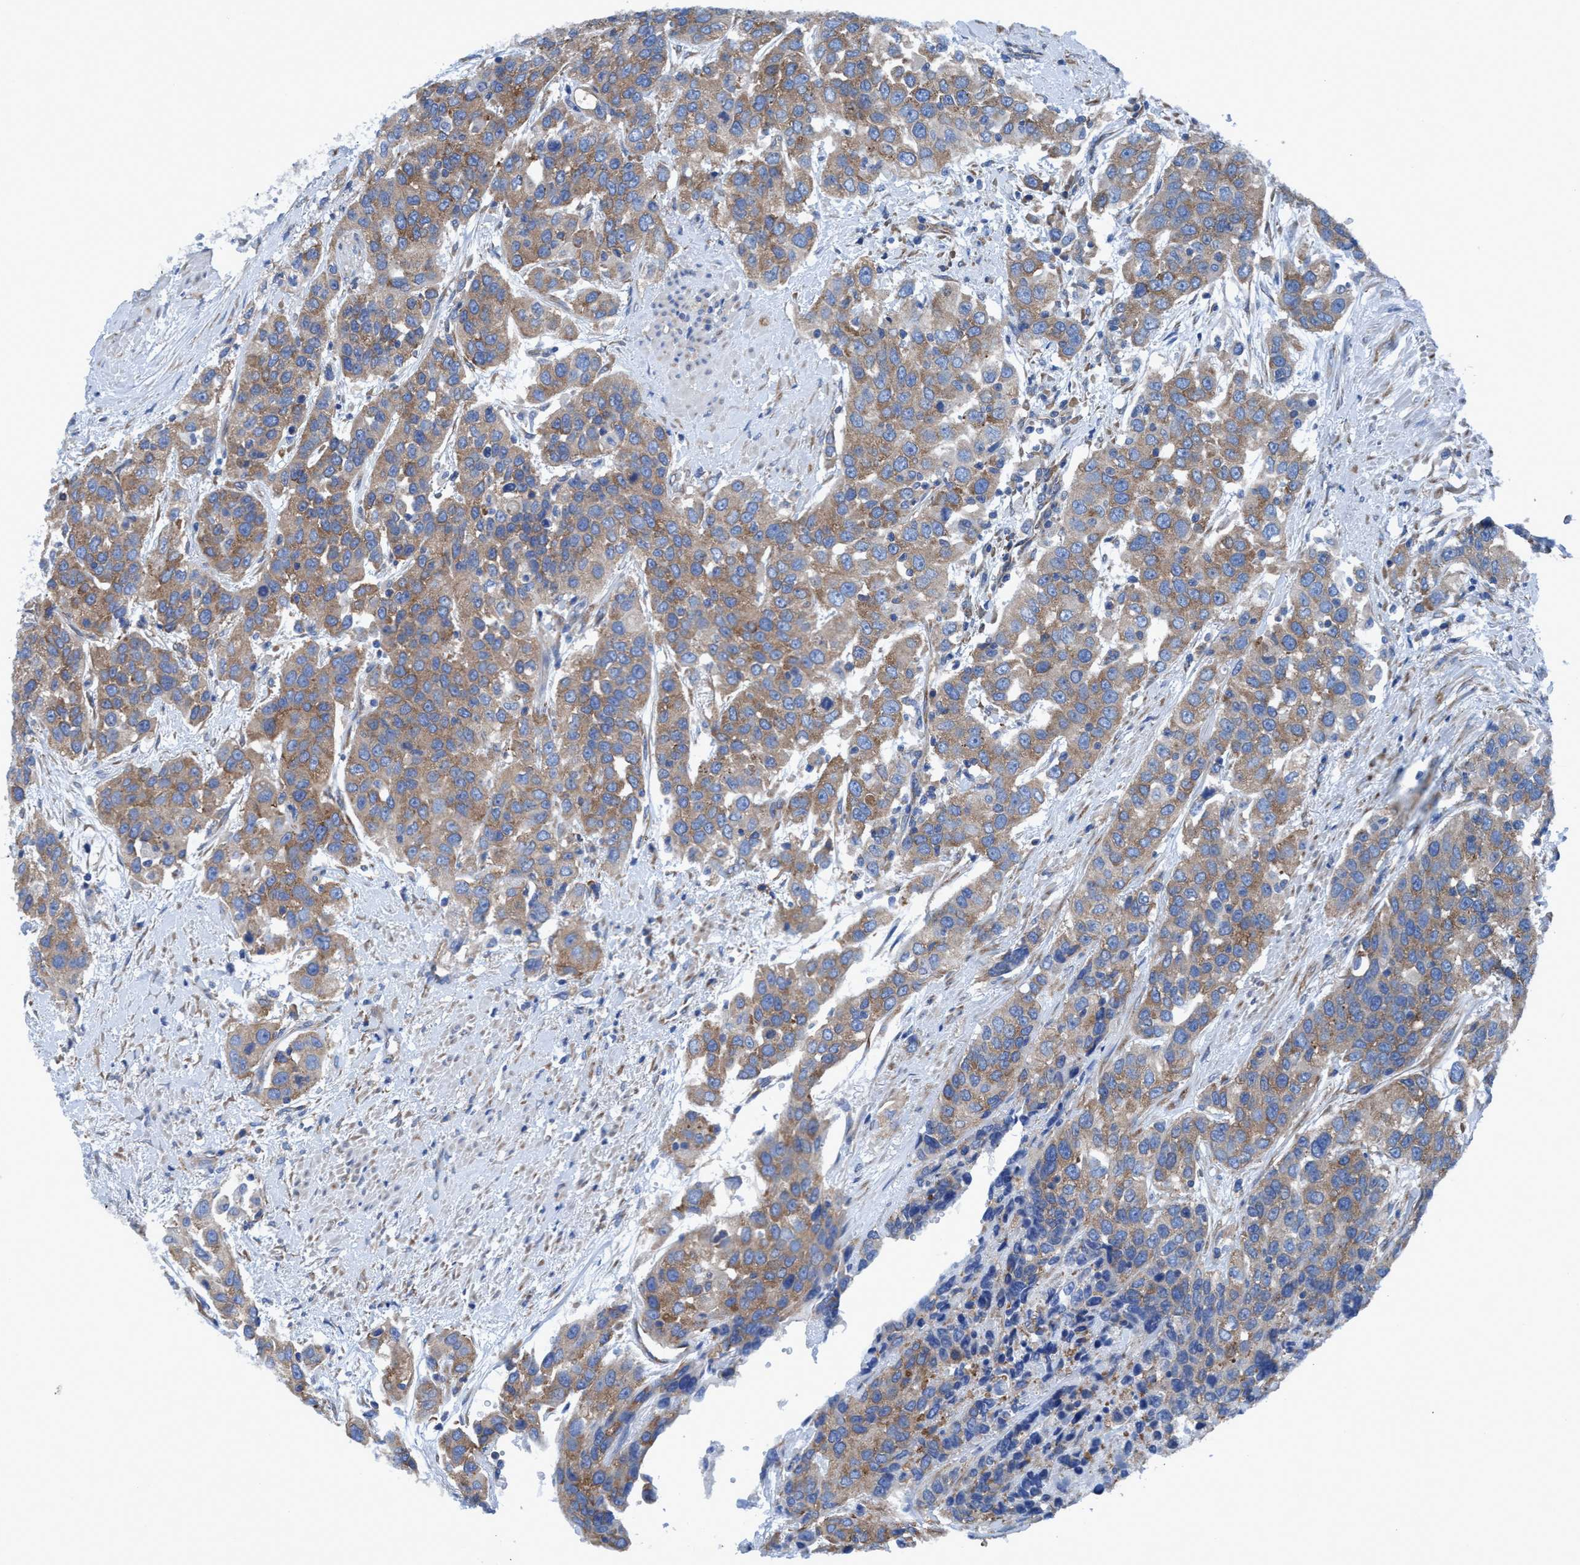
{"staining": {"intensity": "weak", "quantity": ">75%", "location": "cytoplasmic/membranous"}, "tissue": "urothelial cancer", "cell_type": "Tumor cells", "image_type": "cancer", "snomed": [{"axis": "morphology", "description": "Urothelial carcinoma, High grade"}, {"axis": "topography", "description": "Urinary bladder"}], "caption": "High-power microscopy captured an immunohistochemistry (IHC) image of urothelial carcinoma (high-grade), revealing weak cytoplasmic/membranous expression in approximately >75% of tumor cells.", "gene": "NMT1", "patient": {"sex": "female", "age": 80}}